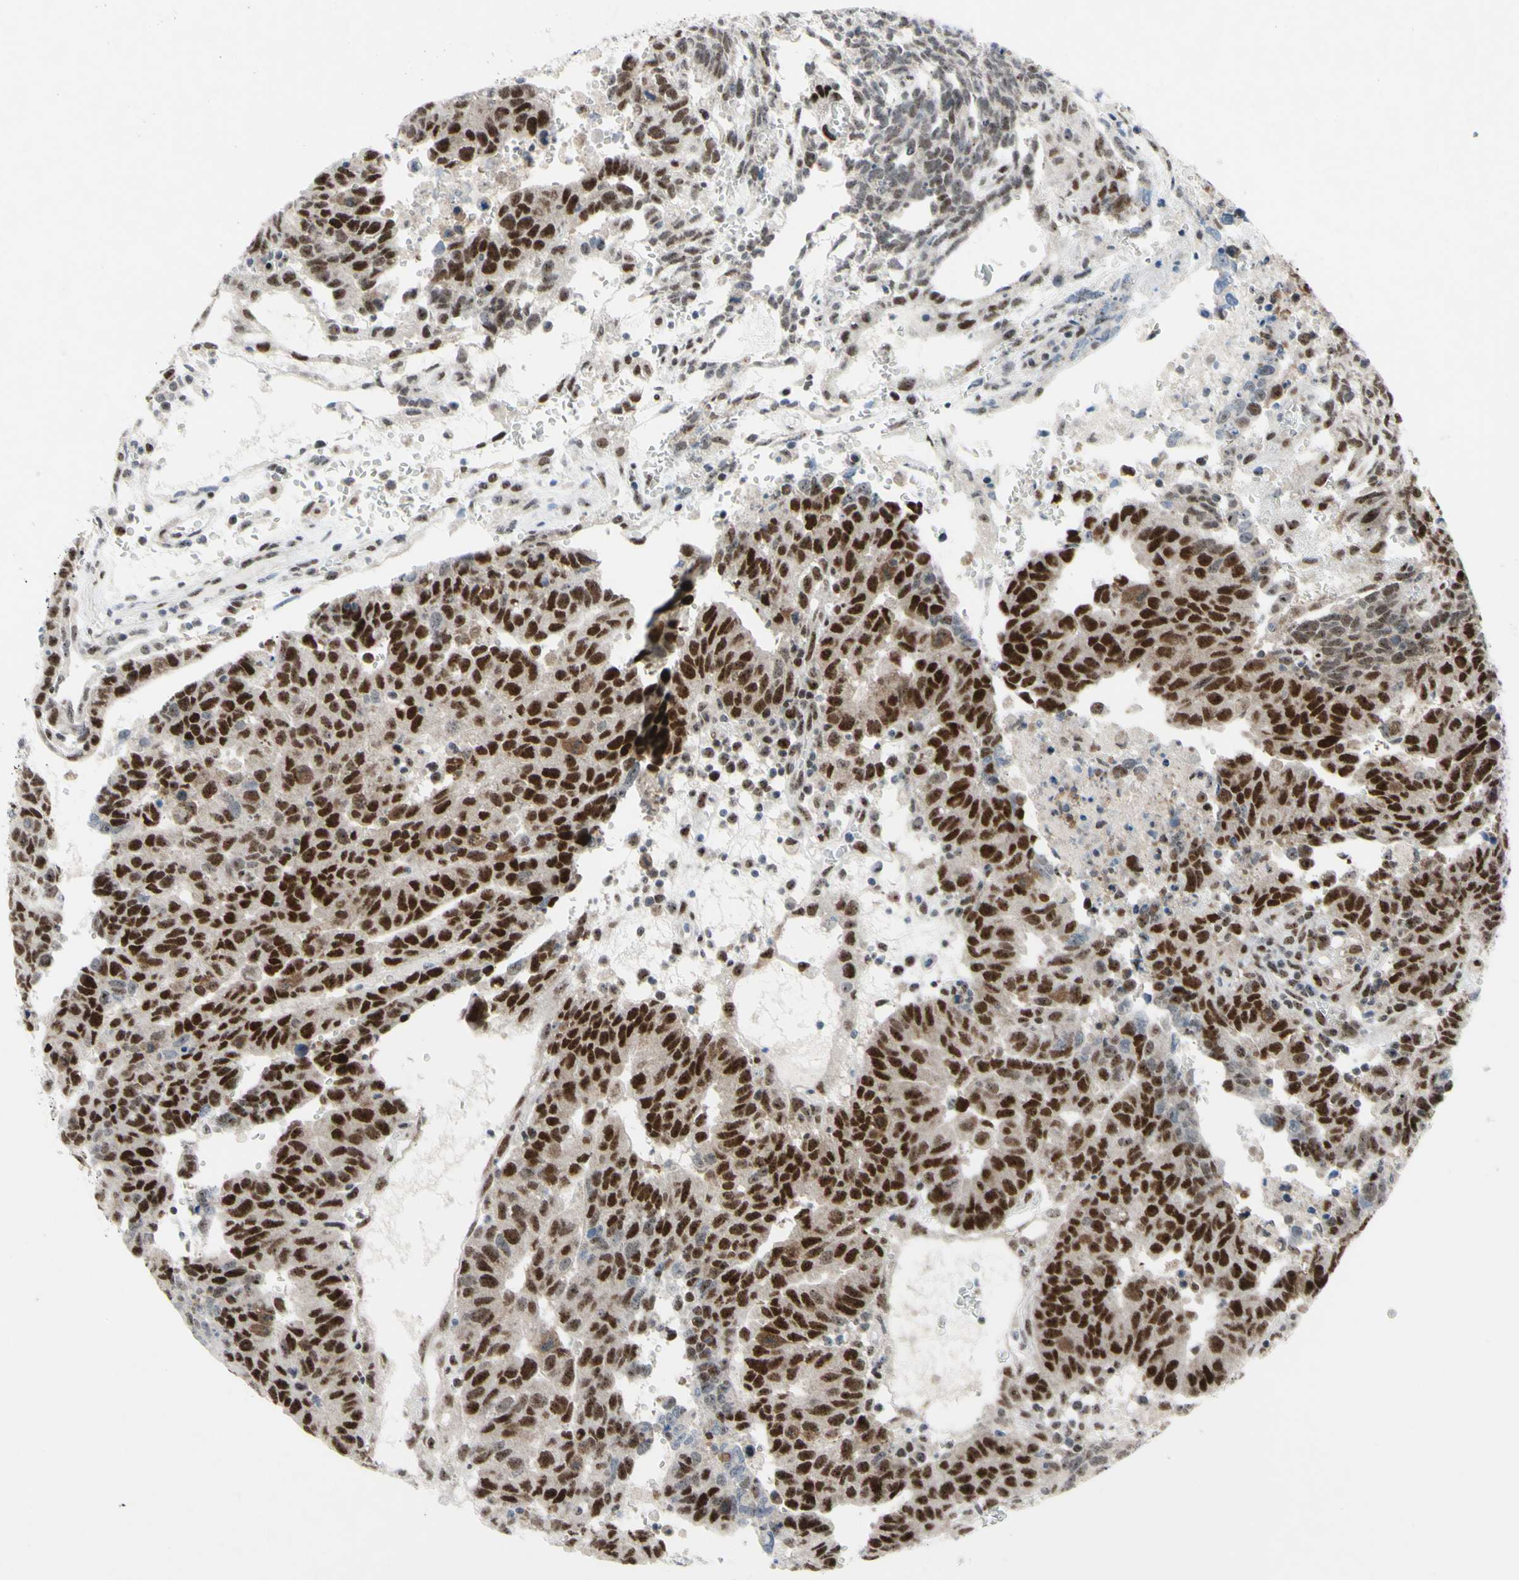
{"staining": {"intensity": "strong", "quantity": ">75%", "location": "nuclear"}, "tissue": "testis cancer", "cell_type": "Tumor cells", "image_type": "cancer", "snomed": [{"axis": "morphology", "description": "Seminoma, NOS"}, {"axis": "morphology", "description": "Carcinoma, Embryonal, NOS"}, {"axis": "topography", "description": "Testis"}], "caption": "The histopathology image displays staining of testis cancer, revealing strong nuclear protein expression (brown color) within tumor cells.", "gene": "POLR1A", "patient": {"sex": "male", "age": 52}}